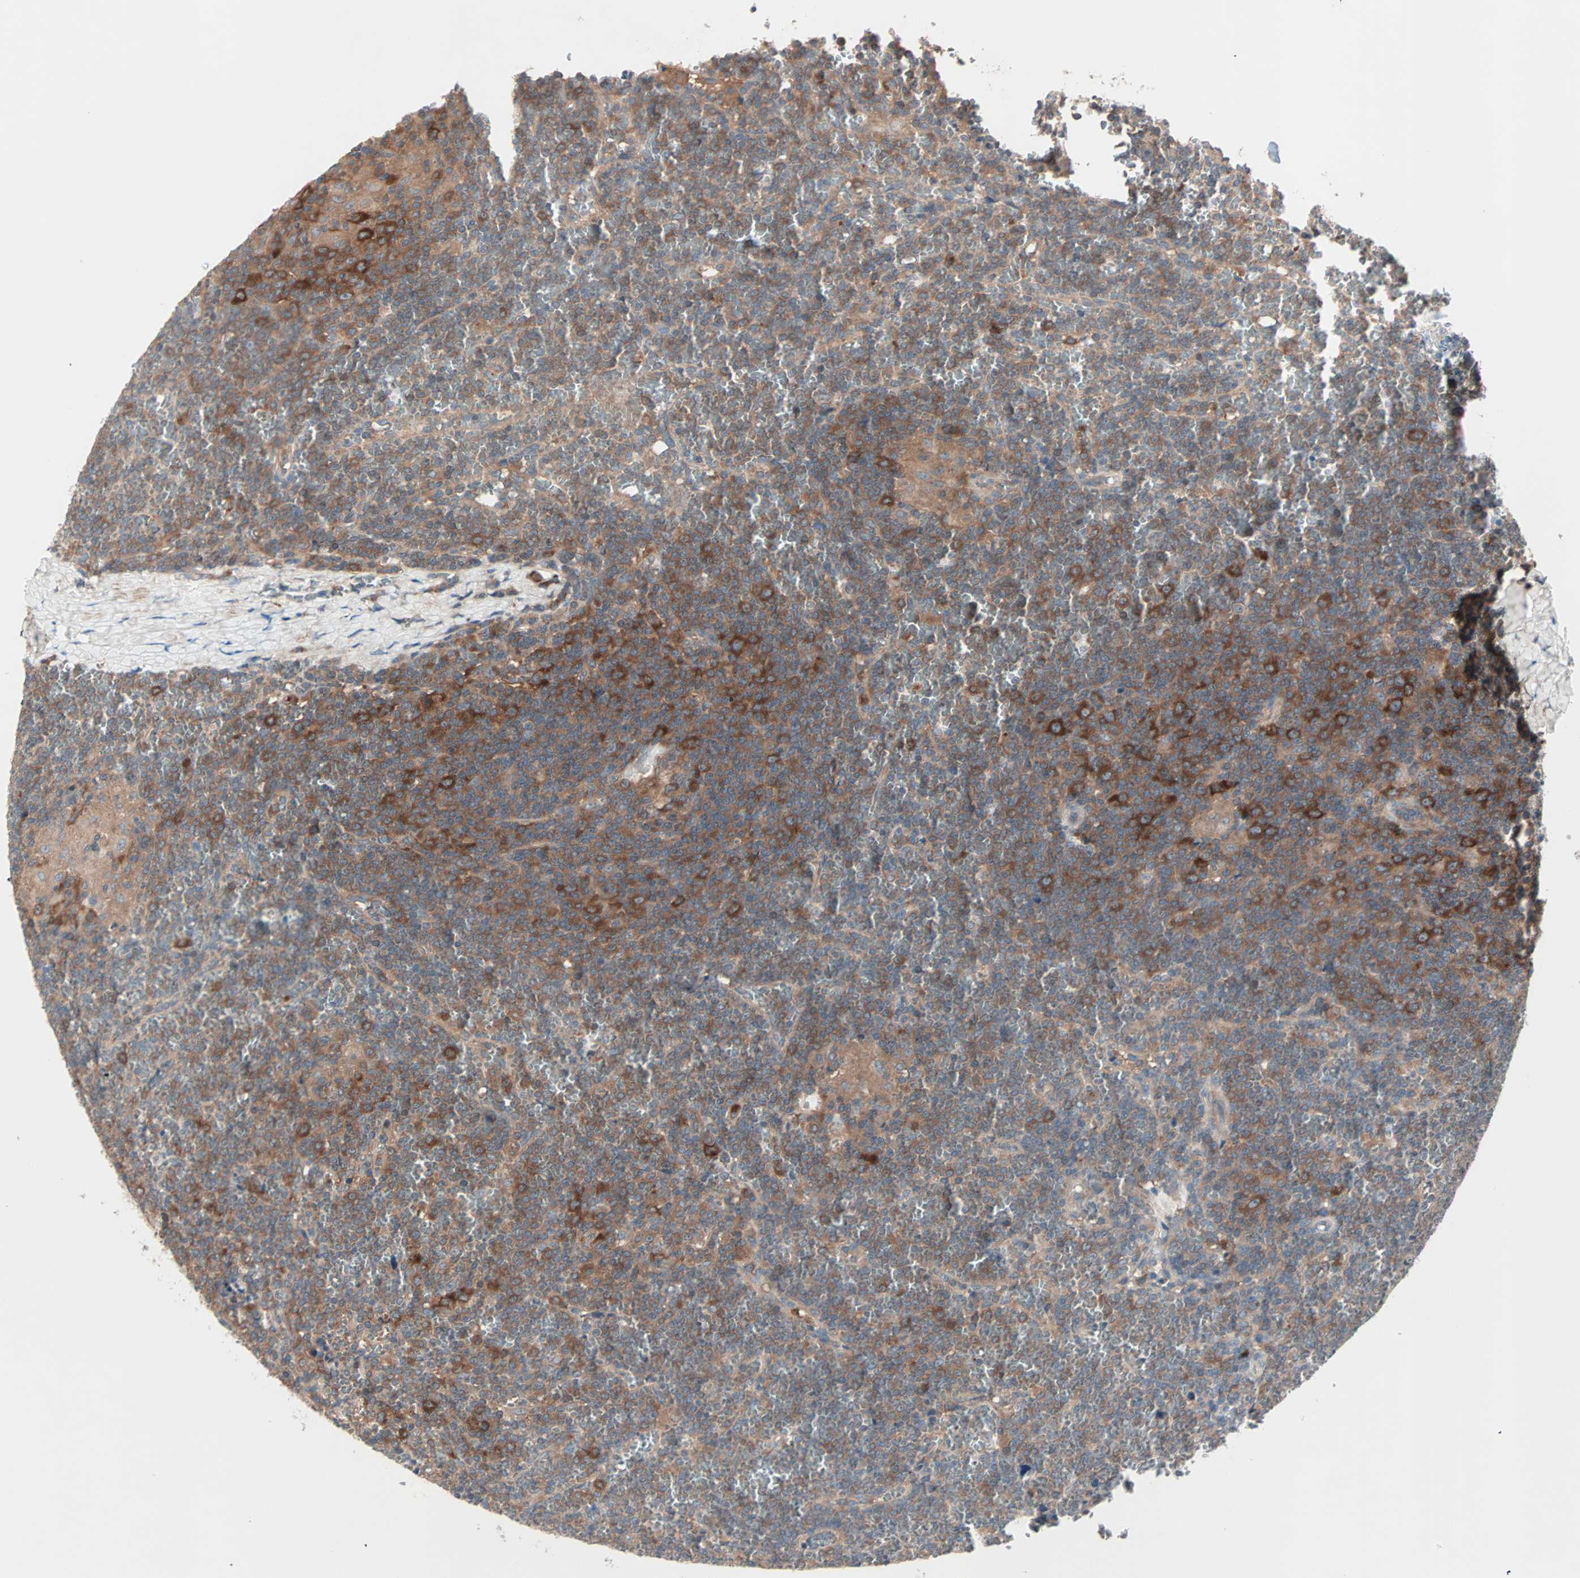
{"staining": {"intensity": "moderate", "quantity": ">75%", "location": "cytoplasmic/membranous"}, "tissue": "lymphoma", "cell_type": "Tumor cells", "image_type": "cancer", "snomed": [{"axis": "morphology", "description": "Malignant lymphoma, non-Hodgkin's type, Low grade"}, {"axis": "topography", "description": "Spleen"}], "caption": "Immunohistochemistry micrograph of neoplastic tissue: human malignant lymphoma, non-Hodgkin's type (low-grade) stained using IHC shows medium levels of moderate protein expression localized specifically in the cytoplasmic/membranous of tumor cells, appearing as a cytoplasmic/membranous brown color.", "gene": "CAD", "patient": {"sex": "female", "age": 19}}